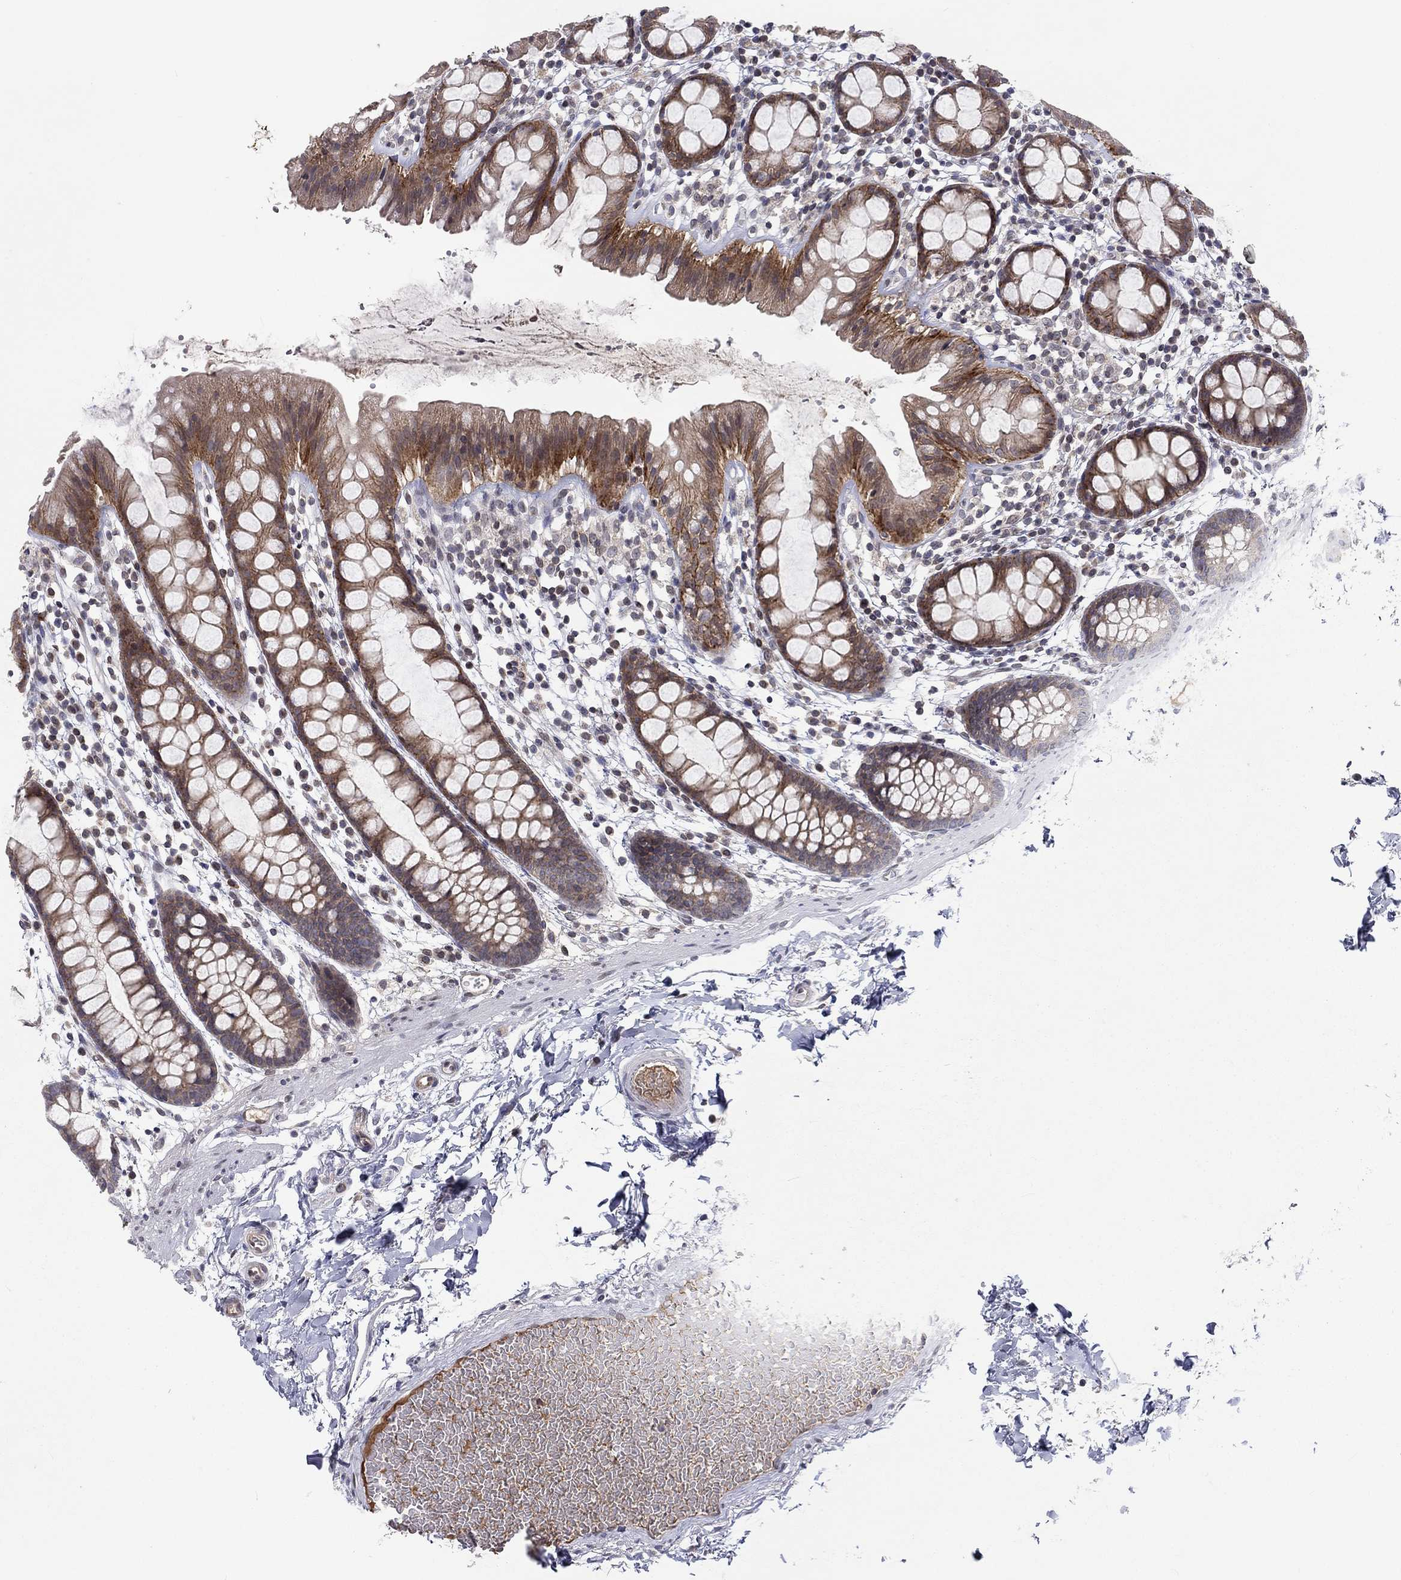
{"staining": {"intensity": "strong", "quantity": ">75%", "location": "cytoplasmic/membranous"}, "tissue": "rectum", "cell_type": "Glandular cells", "image_type": "normal", "snomed": [{"axis": "morphology", "description": "Normal tissue, NOS"}, {"axis": "topography", "description": "Rectum"}], "caption": "Immunohistochemistry (IHC) (DAB) staining of benign human rectum reveals strong cytoplasmic/membranous protein positivity in about >75% of glandular cells. The staining is performed using DAB (3,3'-diaminobenzidine) brown chromogen to label protein expression. The nuclei are counter-stained blue using hematoxylin.", "gene": "CETN3", "patient": {"sex": "male", "age": 57}}